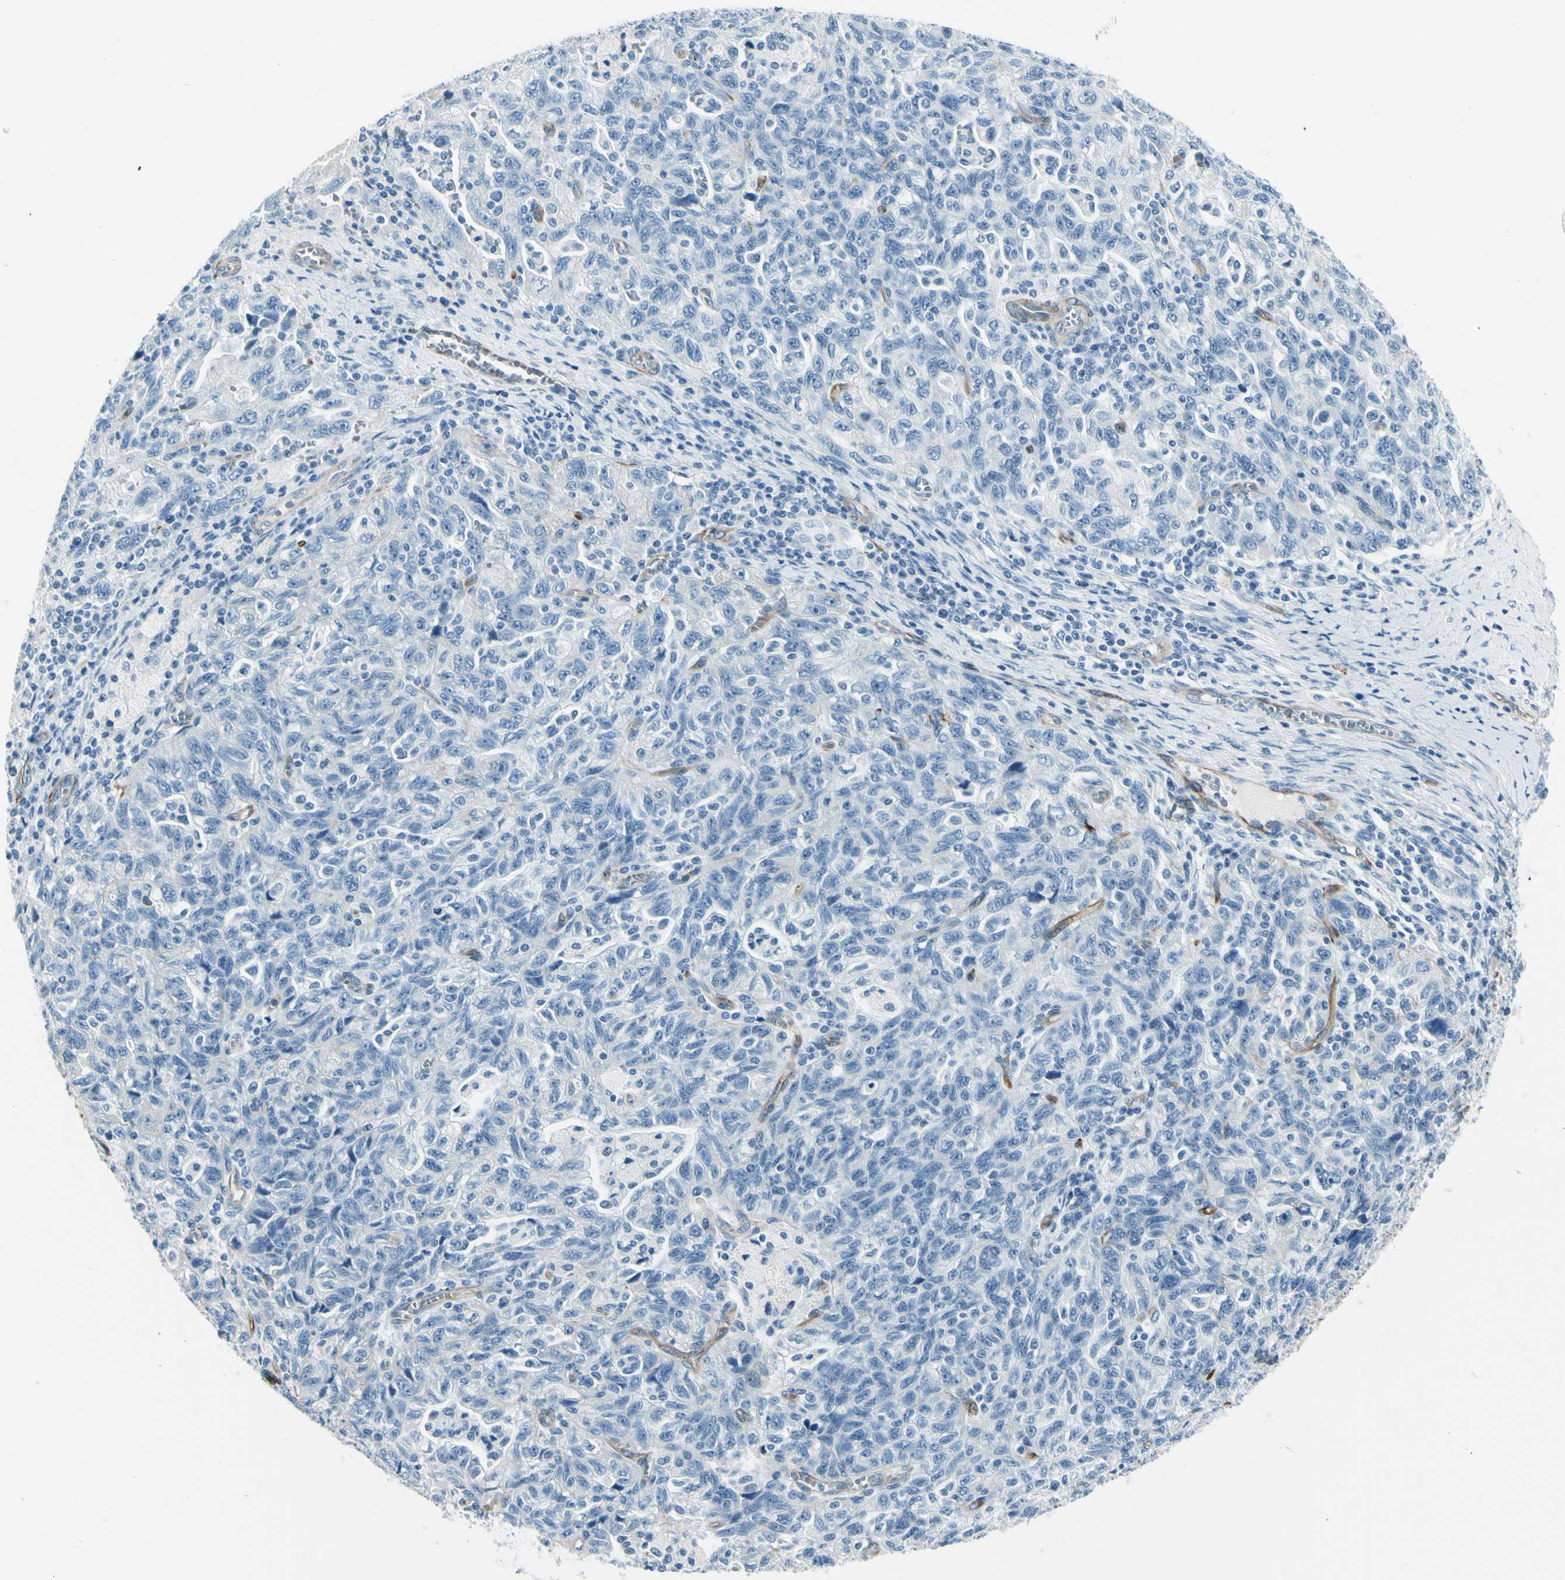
{"staining": {"intensity": "negative", "quantity": "none", "location": "none"}, "tissue": "ovarian cancer", "cell_type": "Tumor cells", "image_type": "cancer", "snomed": [{"axis": "morphology", "description": "Carcinoma, NOS"}, {"axis": "morphology", "description": "Cystadenocarcinoma, serous, NOS"}, {"axis": "topography", "description": "Ovary"}], "caption": "There is no significant expression in tumor cells of ovarian carcinoma.", "gene": "PTH2R", "patient": {"sex": "female", "age": 69}}